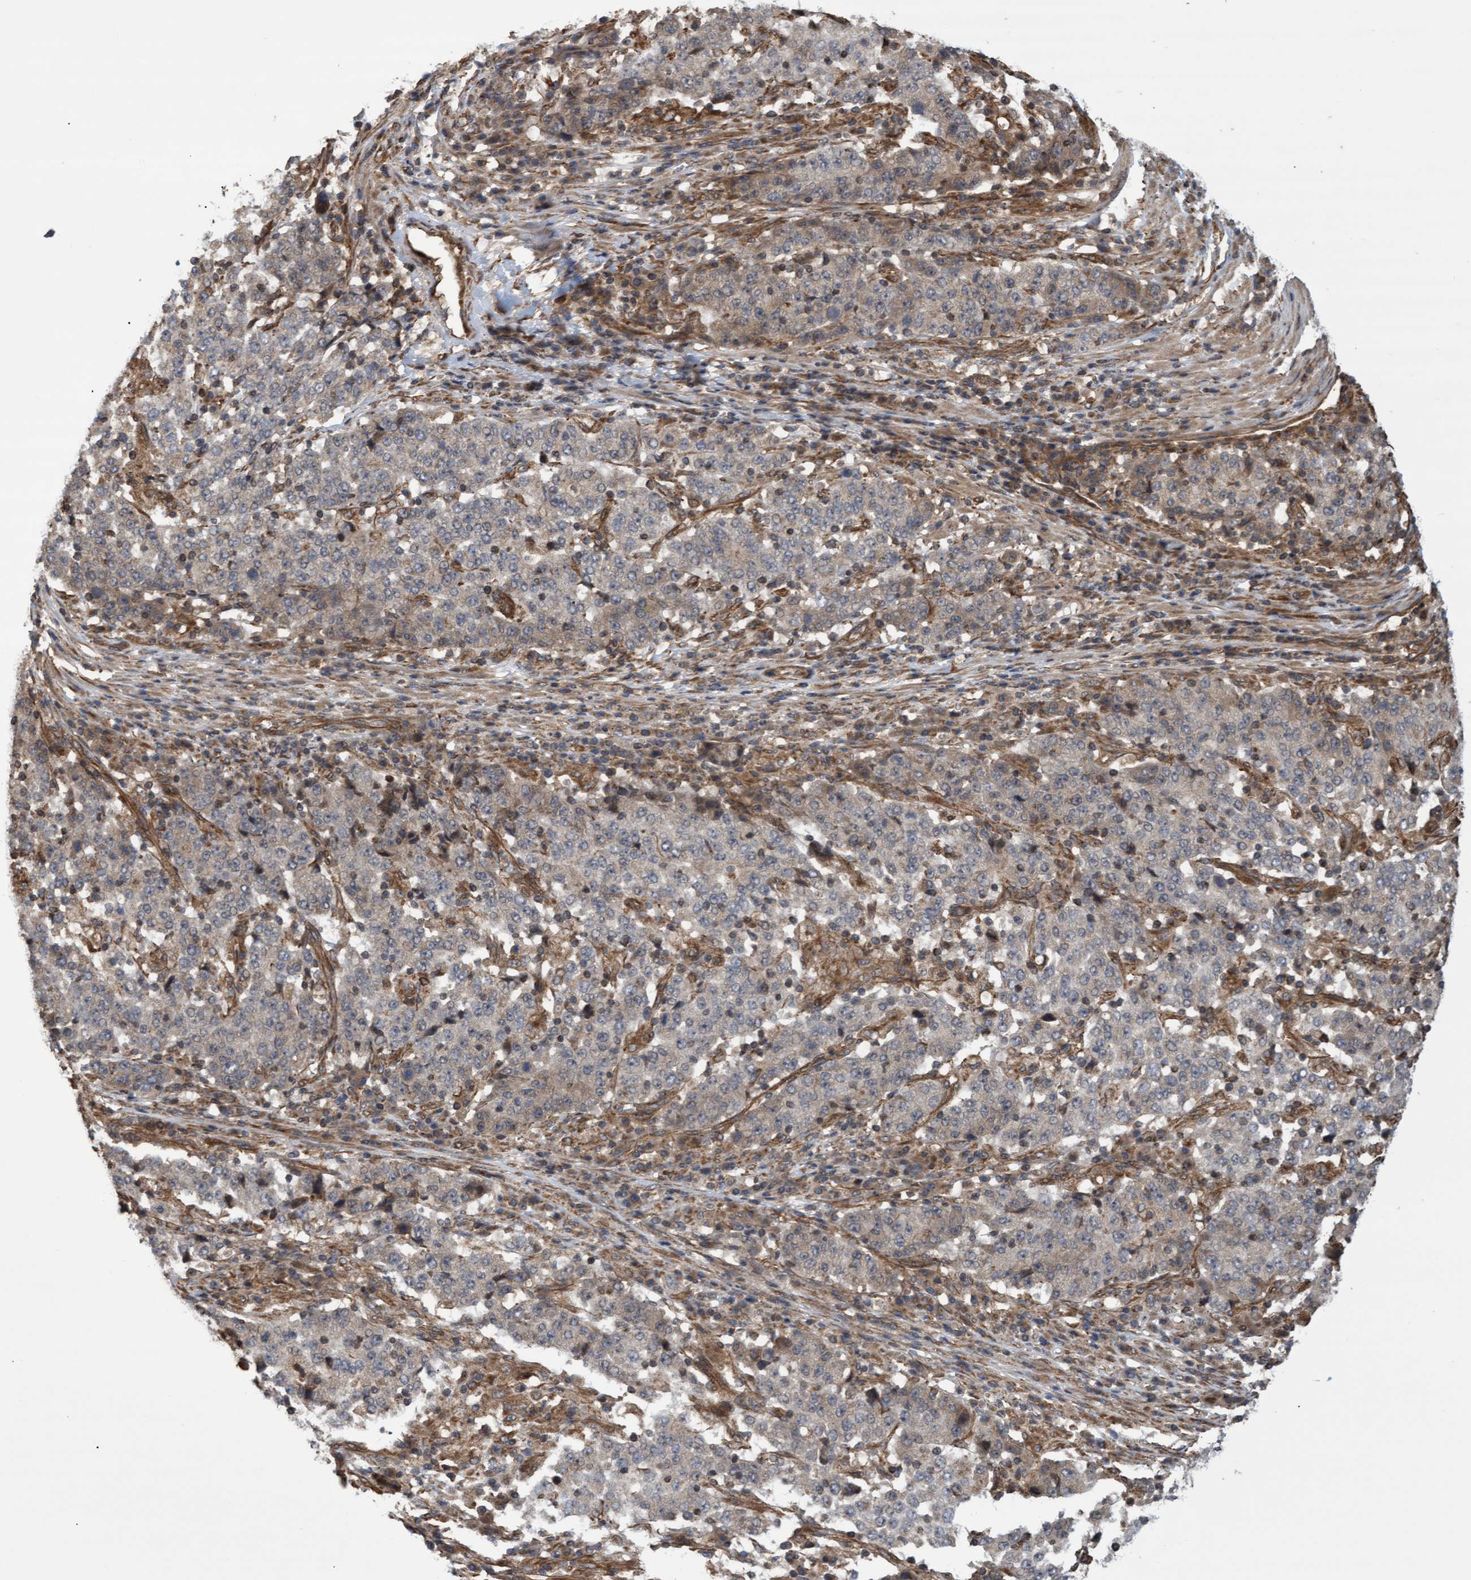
{"staining": {"intensity": "weak", "quantity": "<25%", "location": "cytoplasmic/membranous"}, "tissue": "stomach cancer", "cell_type": "Tumor cells", "image_type": "cancer", "snomed": [{"axis": "morphology", "description": "Adenocarcinoma, NOS"}, {"axis": "topography", "description": "Stomach"}], "caption": "Adenocarcinoma (stomach) was stained to show a protein in brown. There is no significant staining in tumor cells.", "gene": "TNFRSF10B", "patient": {"sex": "male", "age": 59}}